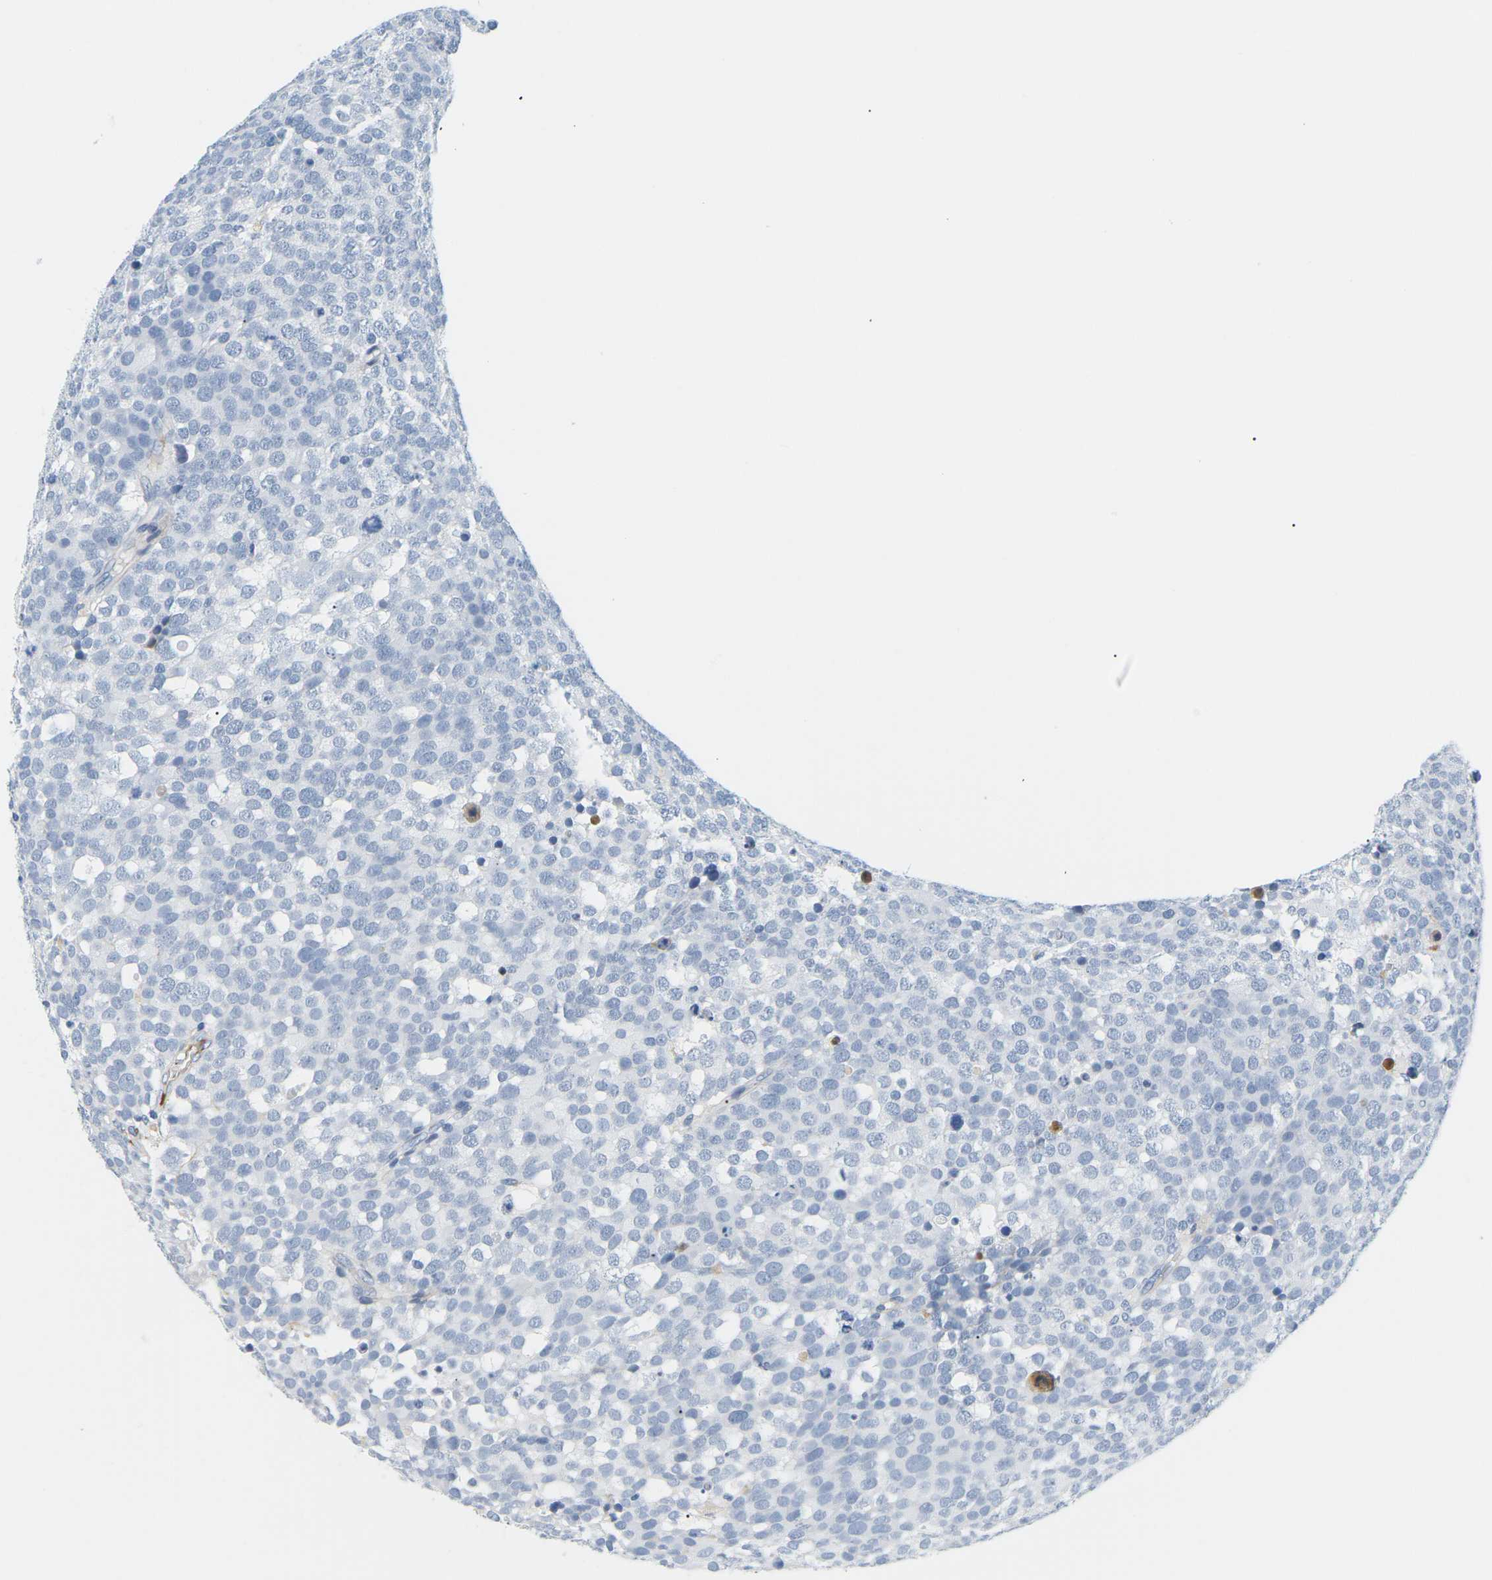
{"staining": {"intensity": "negative", "quantity": "none", "location": "none"}, "tissue": "testis cancer", "cell_type": "Tumor cells", "image_type": "cancer", "snomed": [{"axis": "morphology", "description": "Seminoma, NOS"}, {"axis": "topography", "description": "Testis"}], "caption": "High power microscopy micrograph of an IHC image of testis cancer (seminoma), revealing no significant positivity in tumor cells.", "gene": "APOB", "patient": {"sex": "male", "age": 71}}